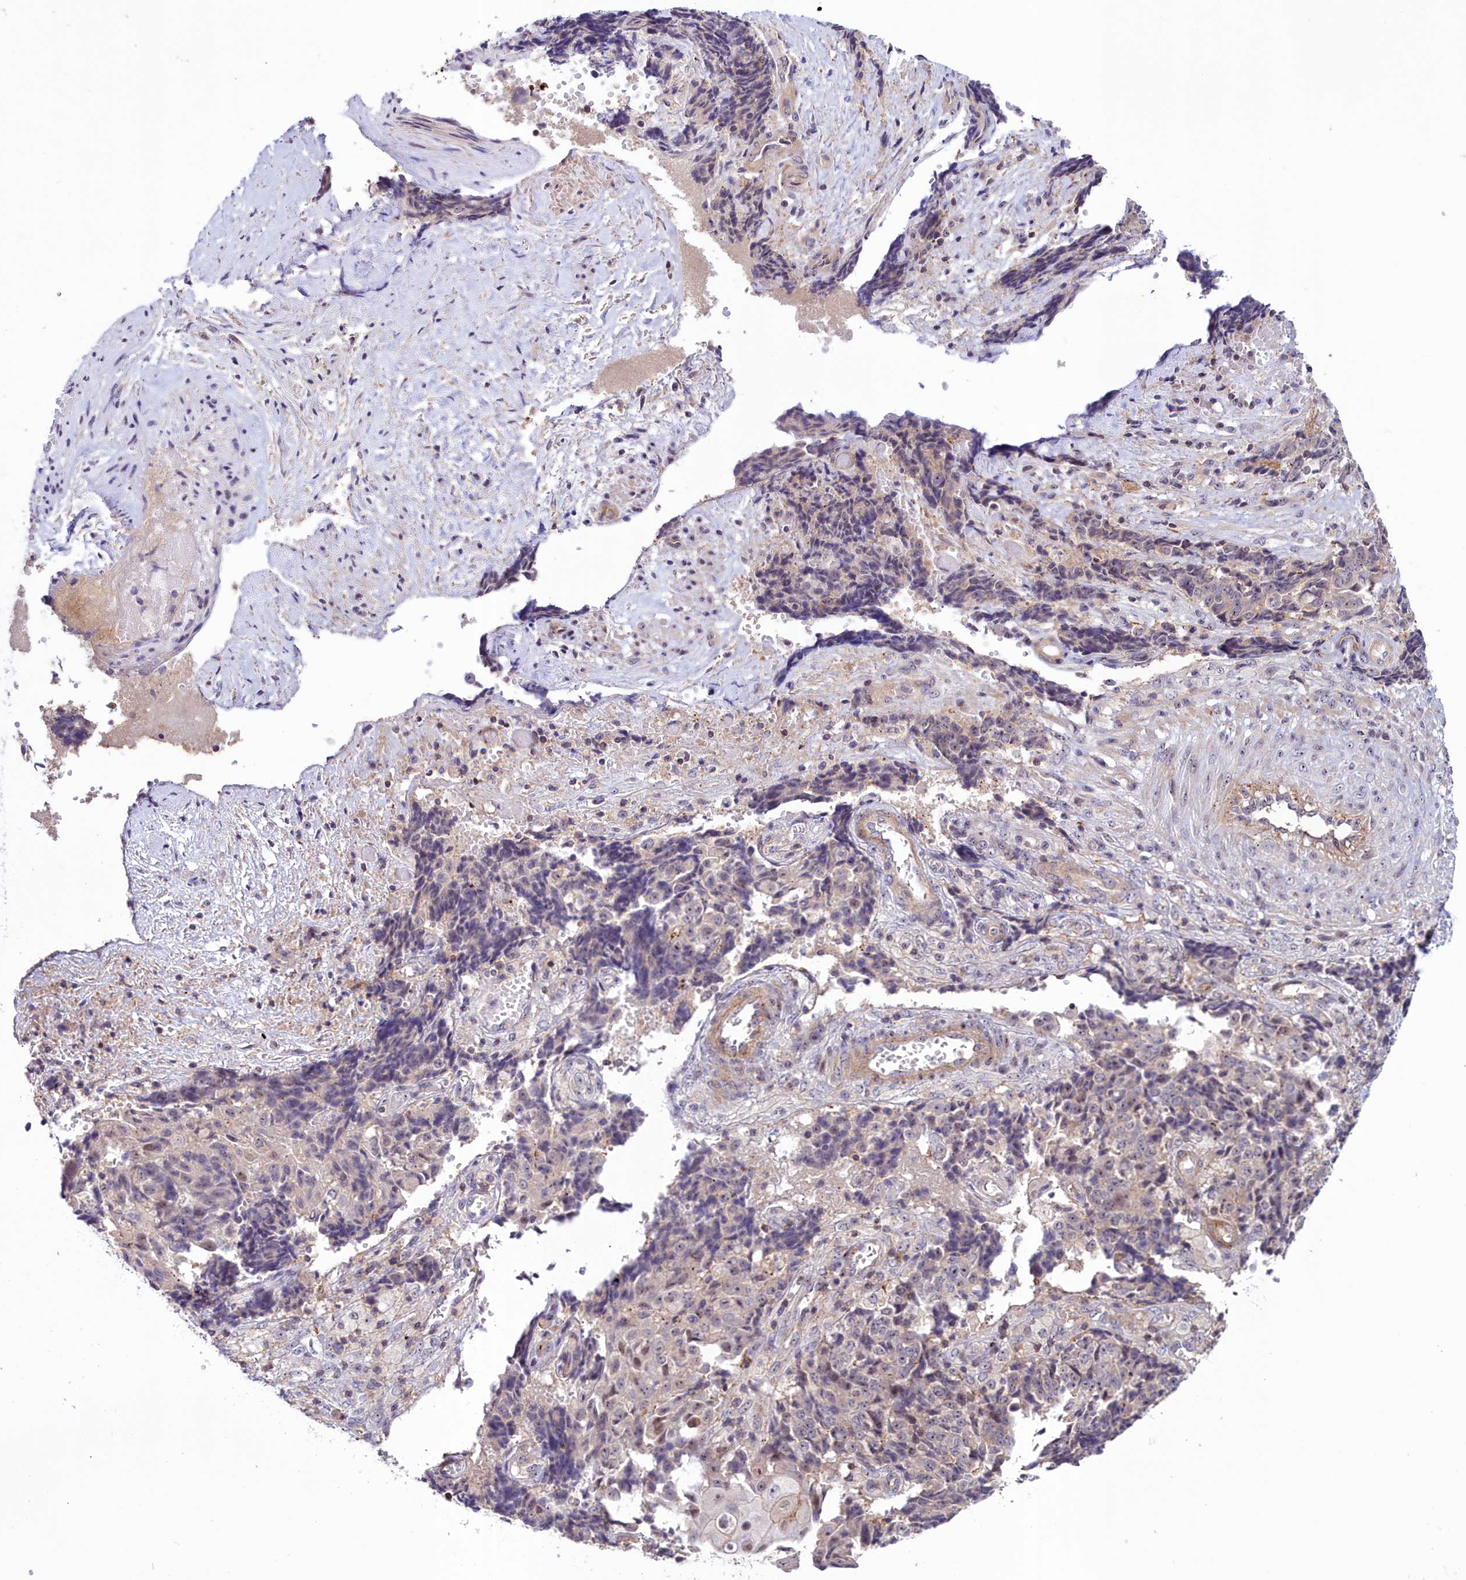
{"staining": {"intensity": "negative", "quantity": "none", "location": "none"}, "tissue": "ovarian cancer", "cell_type": "Tumor cells", "image_type": "cancer", "snomed": [{"axis": "morphology", "description": "Carcinoma, endometroid"}, {"axis": "topography", "description": "Ovary"}], "caption": "Tumor cells show no significant positivity in ovarian endometroid carcinoma.", "gene": "NEURL4", "patient": {"sex": "female", "age": 42}}